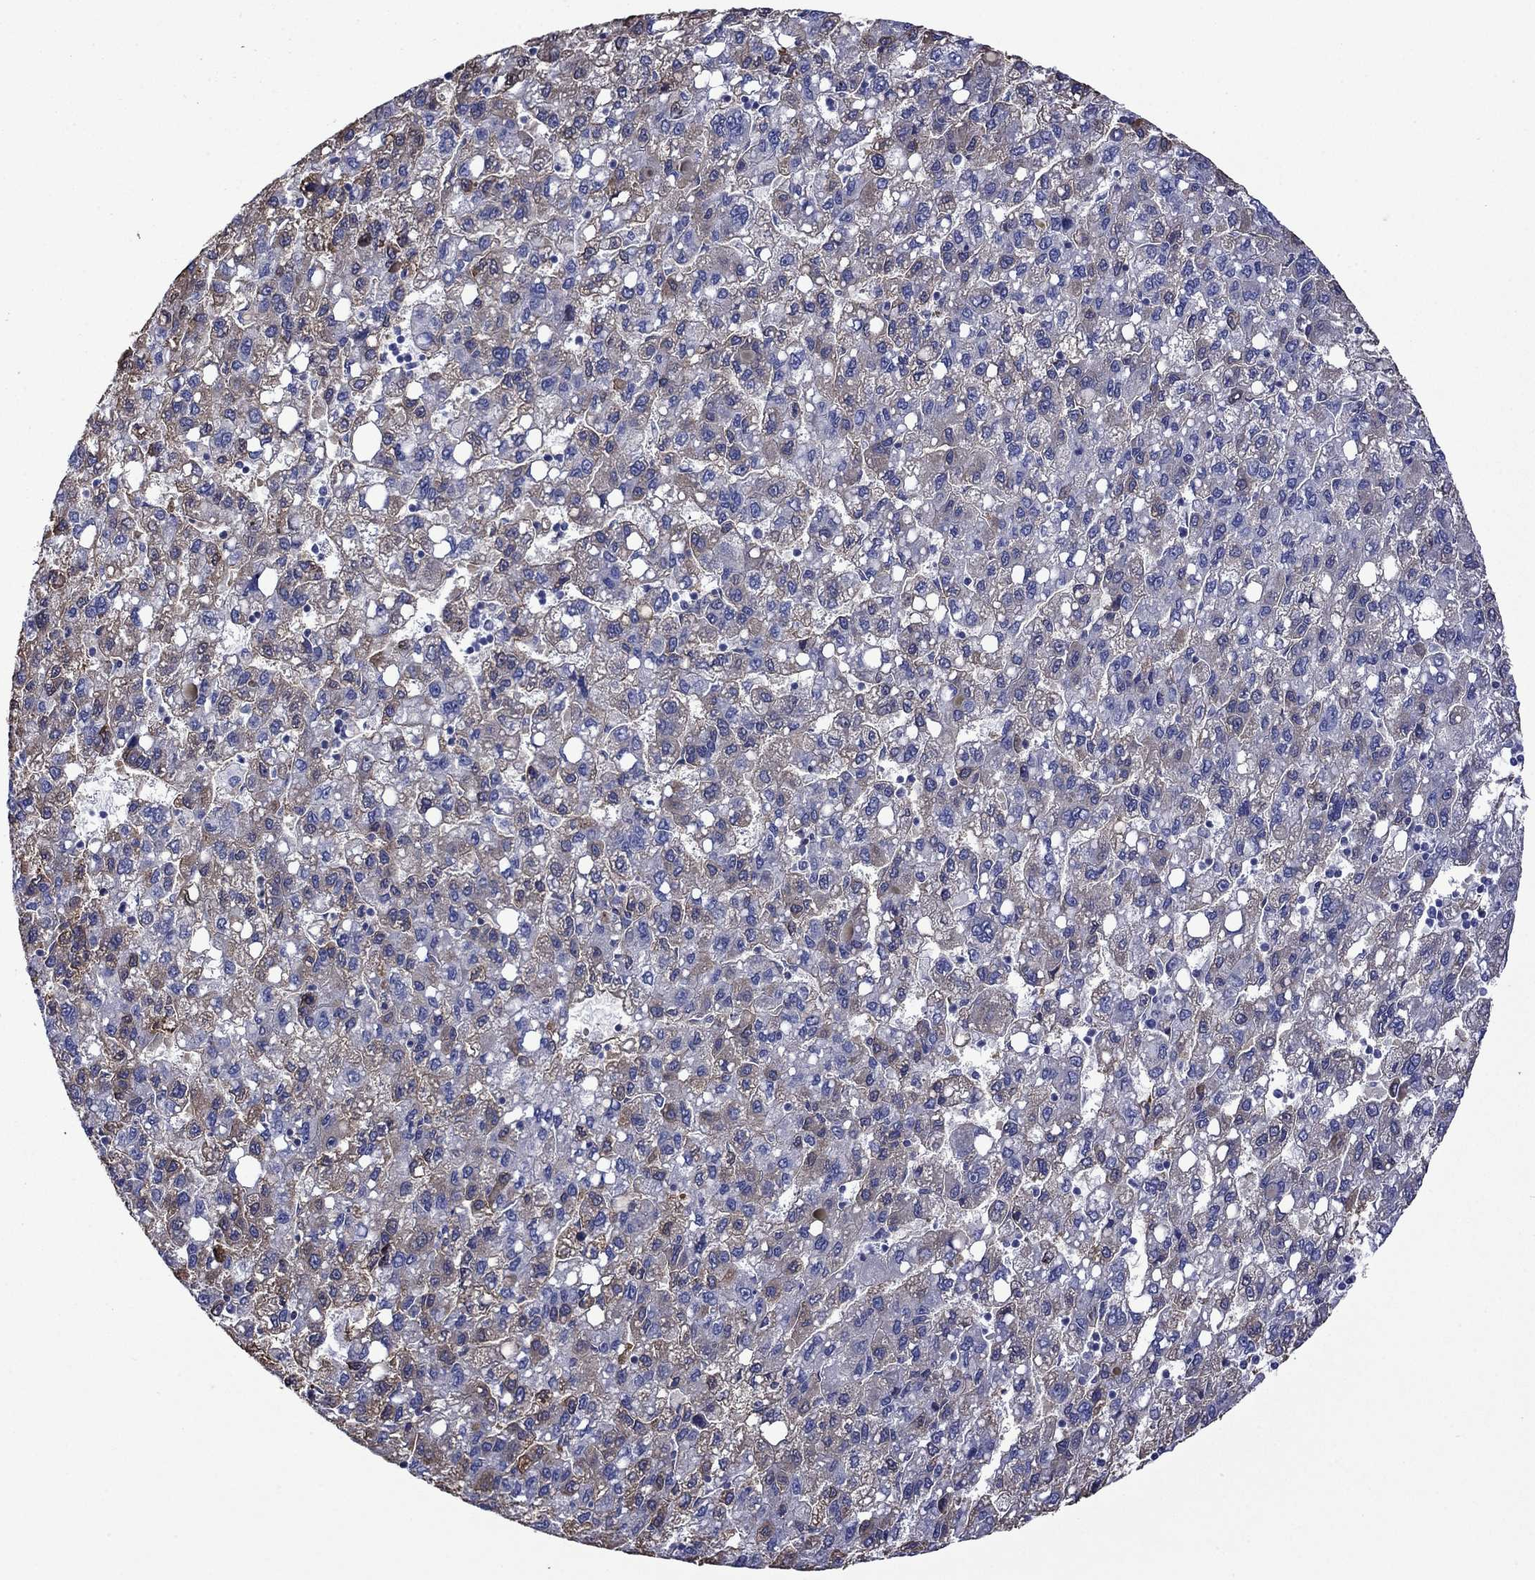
{"staining": {"intensity": "moderate", "quantity": "<25%", "location": "cytoplasmic/membranous"}, "tissue": "liver cancer", "cell_type": "Tumor cells", "image_type": "cancer", "snomed": [{"axis": "morphology", "description": "Carcinoma, Hepatocellular, NOS"}, {"axis": "topography", "description": "Liver"}], "caption": "Tumor cells reveal low levels of moderate cytoplasmic/membranous positivity in about <25% of cells in hepatocellular carcinoma (liver).", "gene": "HSPG2", "patient": {"sex": "female", "age": 82}}